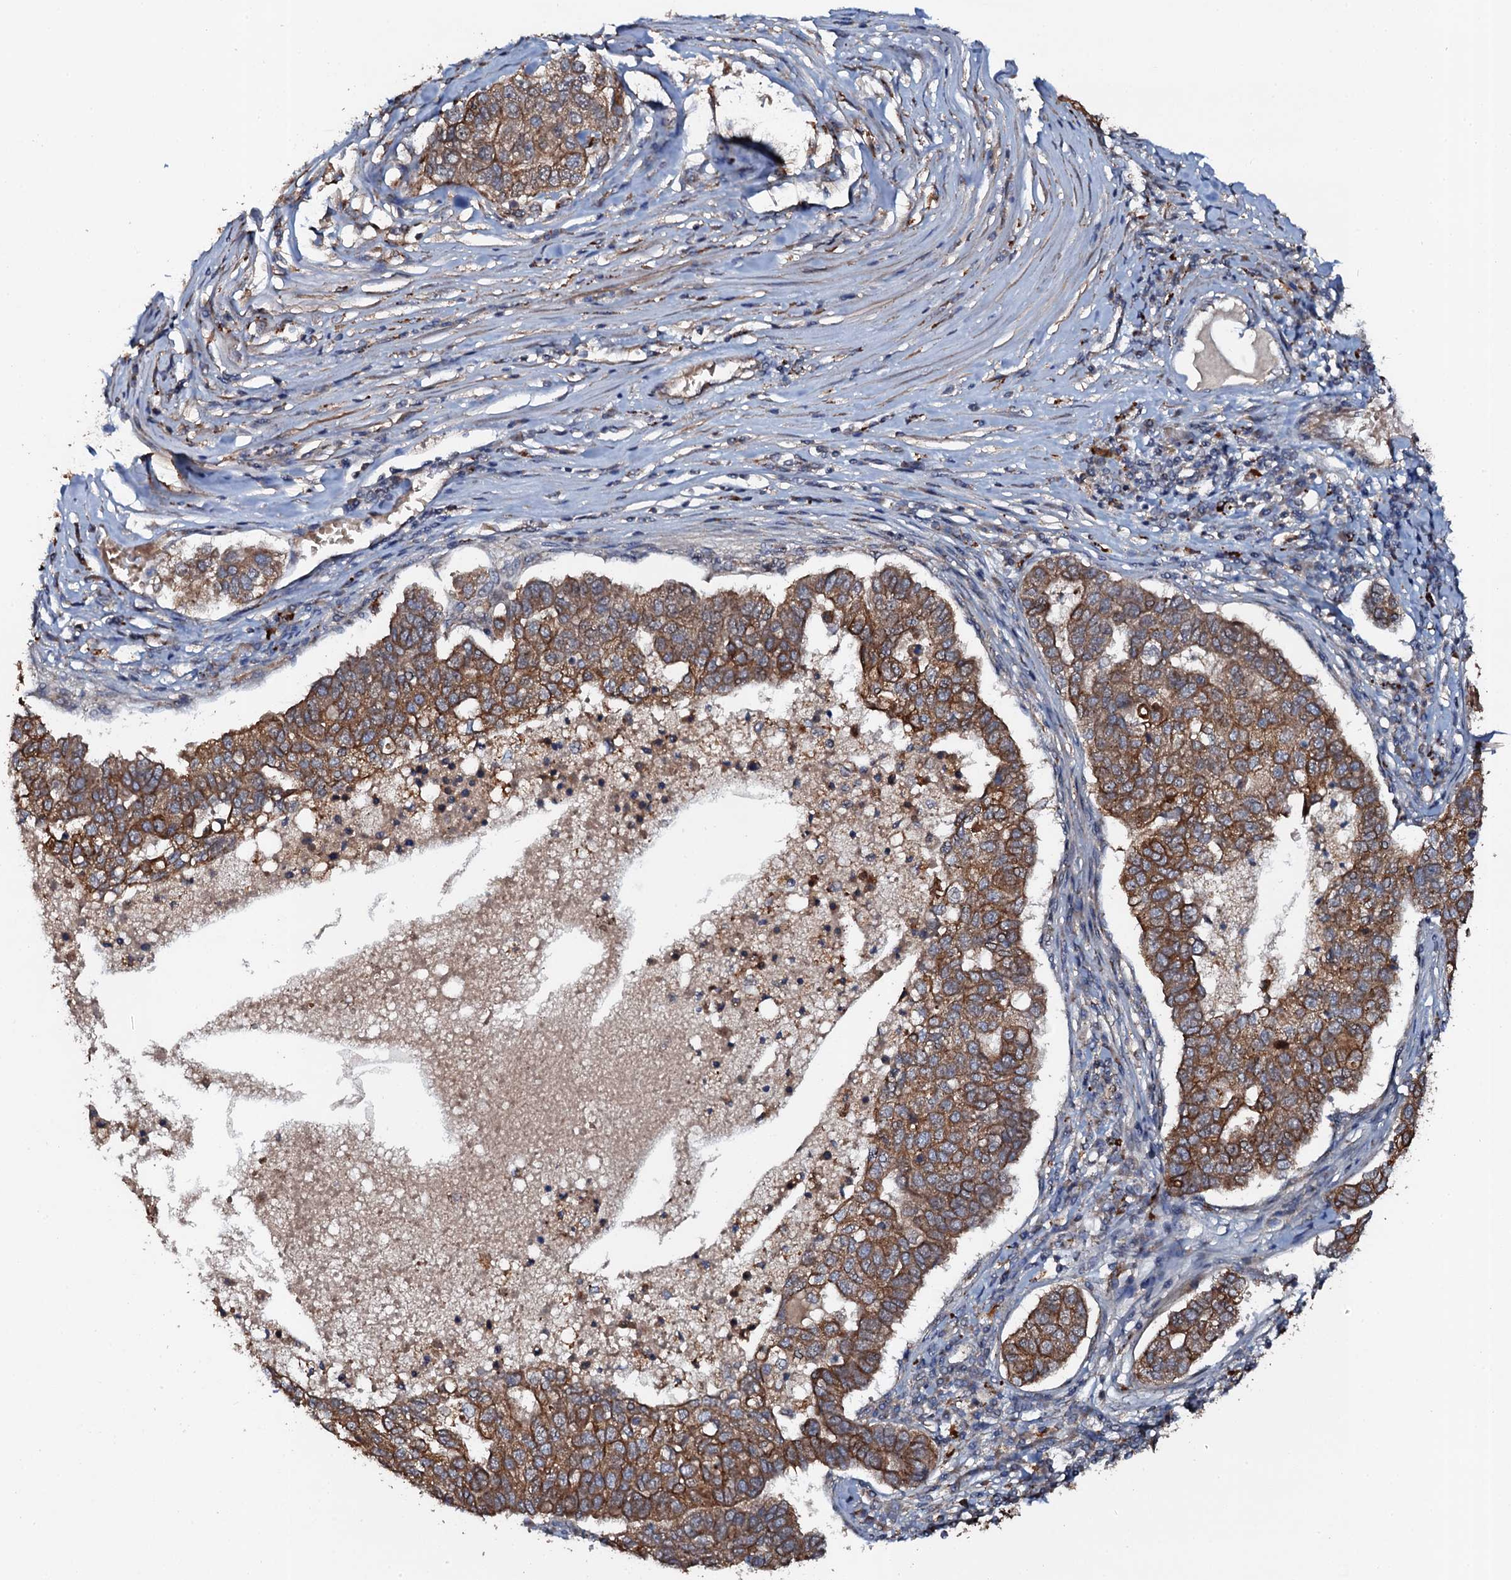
{"staining": {"intensity": "moderate", "quantity": ">75%", "location": "cytoplasmic/membranous"}, "tissue": "pancreatic cancer", "cell_type": "Tumor cells", "image_type": "cancer", "snomed": [{"axis": "morphology", "description": "Adenocarcinoma, NOS"}, {"axis": "topography", "description": "Pancreas"}], "caption": "Immunohistochemical staining of human adenocarcinoma (pancreatic) demonstrates medium levels of moderate cytoplasmic/membranous positivity in about >75% of tumor cells.", "gene": "GLCE", "patient": {"sex": "female", "age": 61}}